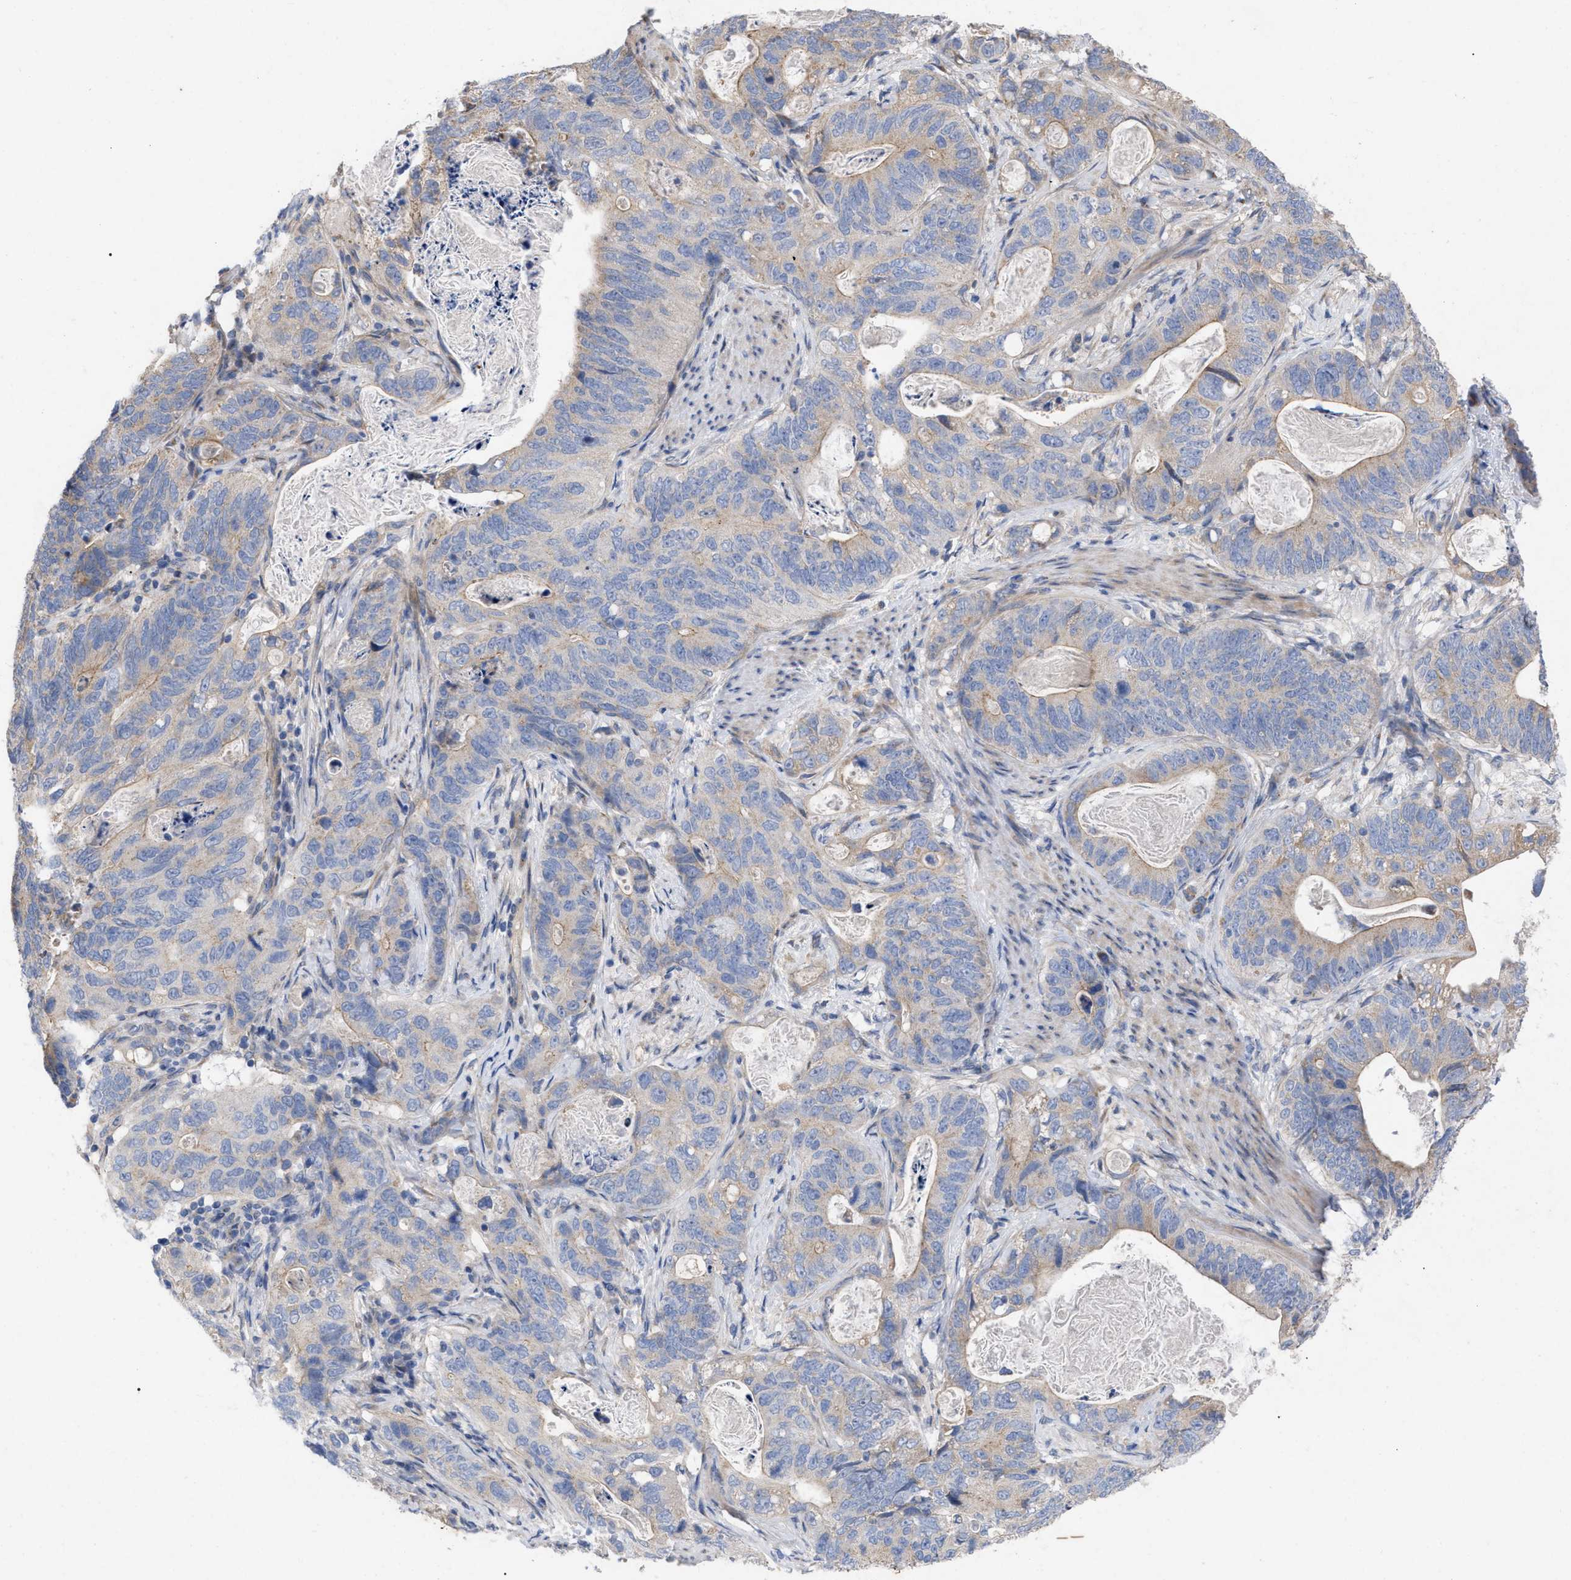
{"staining": {"intensity": "weak", "quantity": ">75%", "location": "cytoplasmic/membranous"}, "tissue": "stomach cancer", "cell_type": "Tumor cells", "image_type": "cancer", "snomed": [{"axis": "morphology", "description": "Normal tissue, NOS"}, {"axis": "morphology", "description": "Adenocarcinoma, NOS"}, {"axis": "topography", "description": "Stomach"}], "caption": "High-power microscopy captured an immunohistochemistry micrograph of stomach adenocarcinoma, revealing weak cytoplasmic/membranous staining in approximately >75% of tumor cells.", "gene": "VIP", "patient": {"sex": "female", "age": 89}}